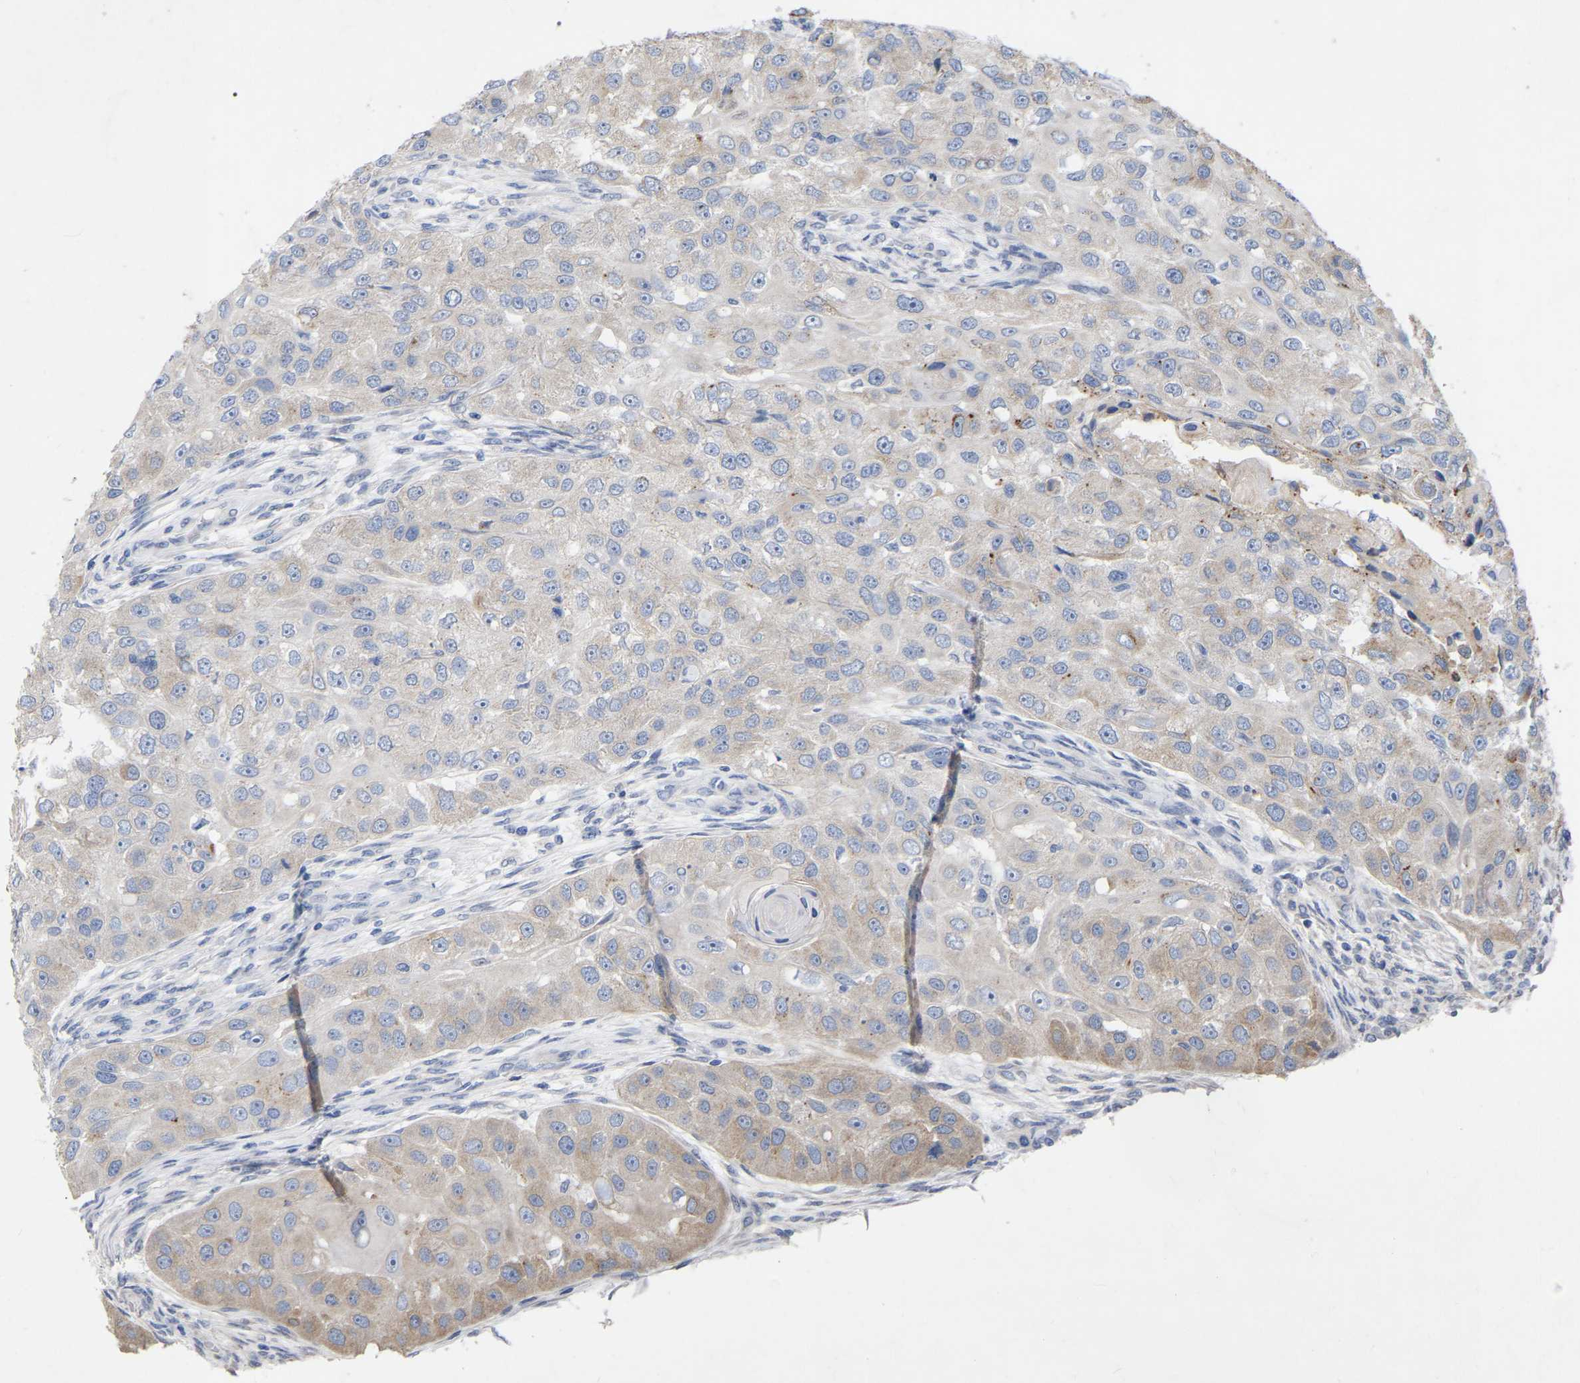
{"staining": {"intensity": "weak", "quantity": "<25%", "location": "cytoplasmic/membranous"}, "tissue": "head and neck cancer", "cell_type": "Tumor cells", "image_type": "cancer", "snomed": [{"axis": "morphology", "description": "Normal tissue, NOS"}, {"axis": "morphology", "description": "Squamous cell carcinoma, NOS"}, {"axis": "topography", "description": "Skeletal muscle"}, {"axis": "topography", "description": "Head-Neck"}], "caption": "The immunohistochemistry micrograph has no significant positivity in tumor cells of squamous cell carcinoma (head and neck) tissue.", "gene": "STRIP2", "patient": {"sex": "male", "age": 51}}